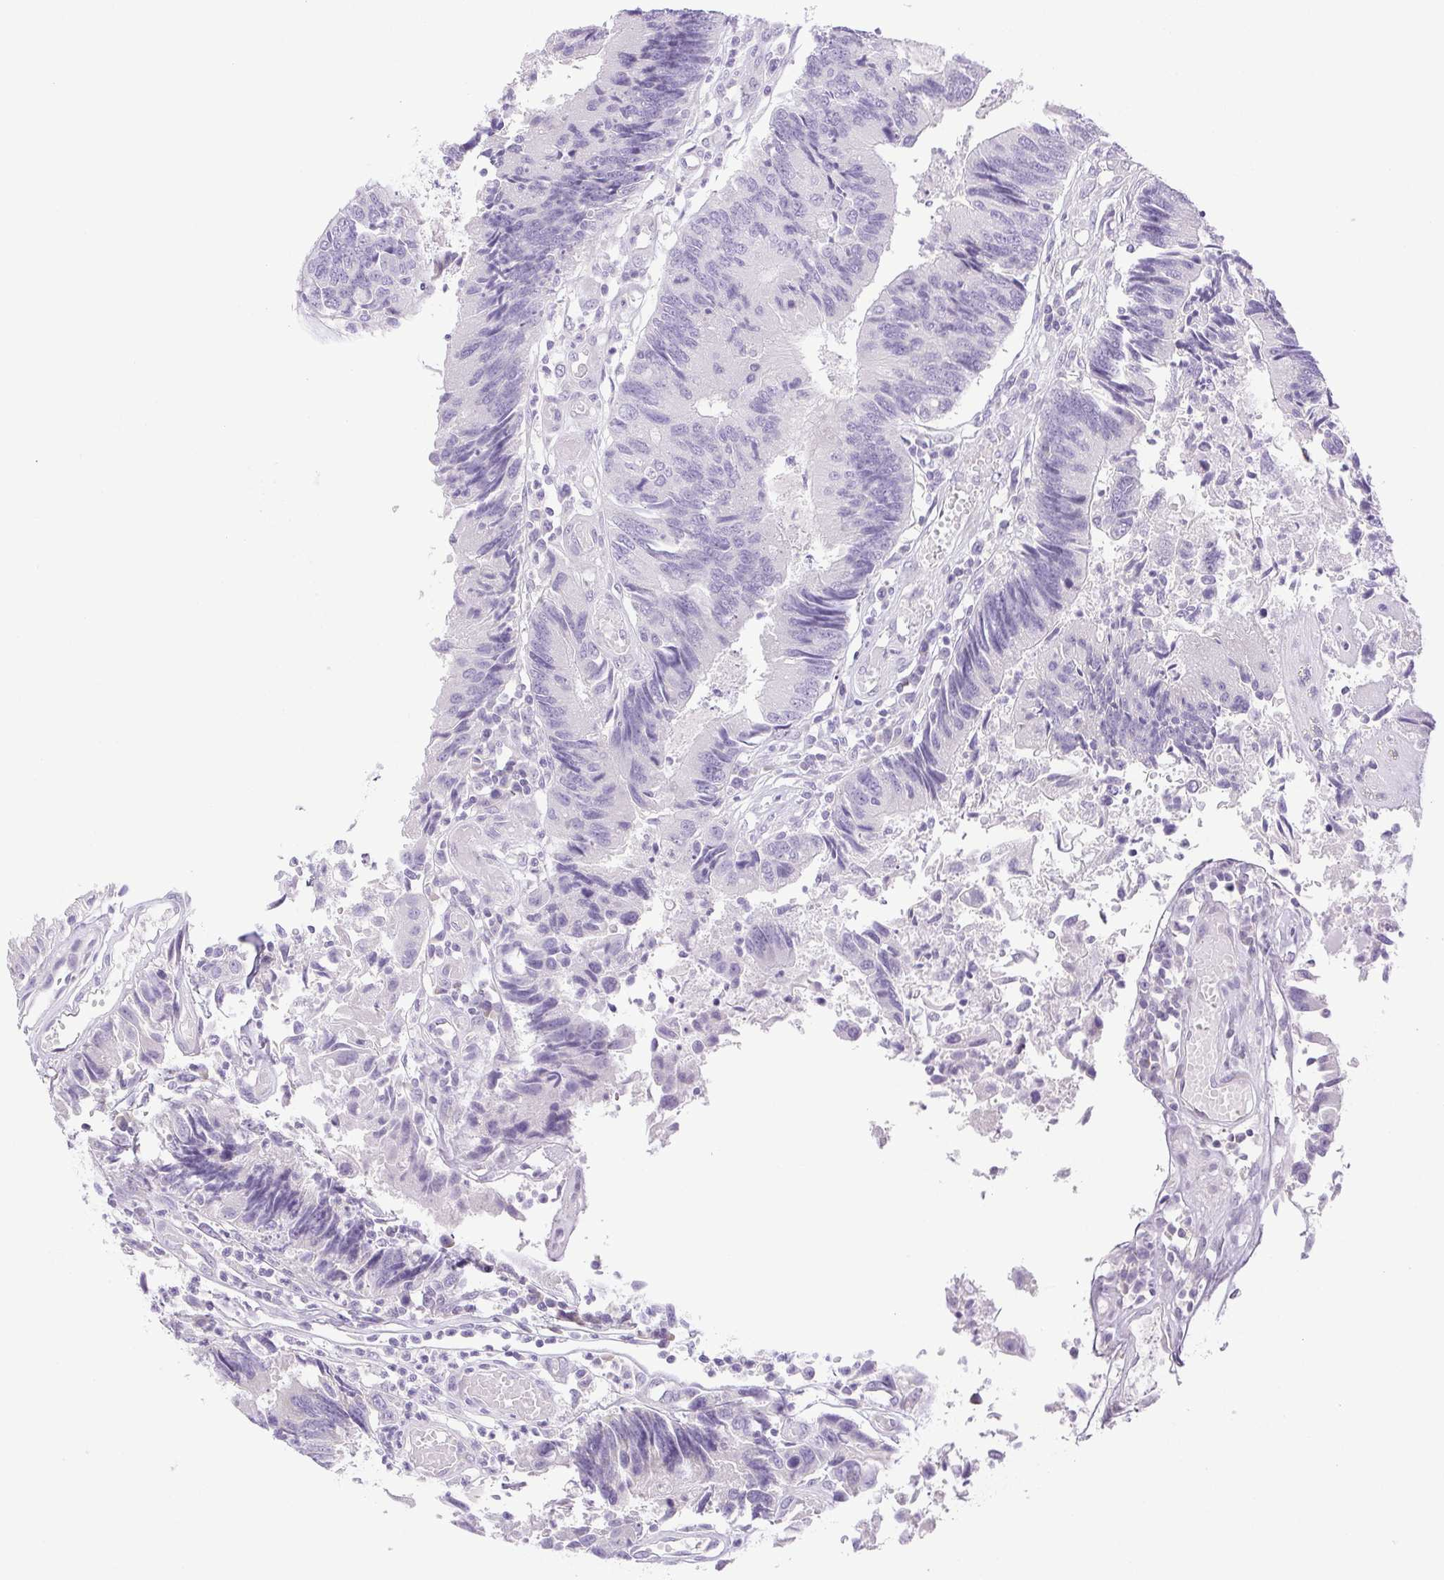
{"staining": {"intensity": "negative", "quantity": "none", "location": "none"}, "tissue": "colorectal cancer", "cell_type": "Tumor cells", "image_type": "cancer", "snomed": [{"axis": "morphology", "description": "Adenocarcinoma, NOS"}, {"axis": "topography", "description": "Colon"}], "caption": "This is an immunohistochemistry photomicrograph of colorectal cancer. There is no staining in tumor cells.", "gene": "PAPPA2", "patient": {"sex": "female", "age": 67}}